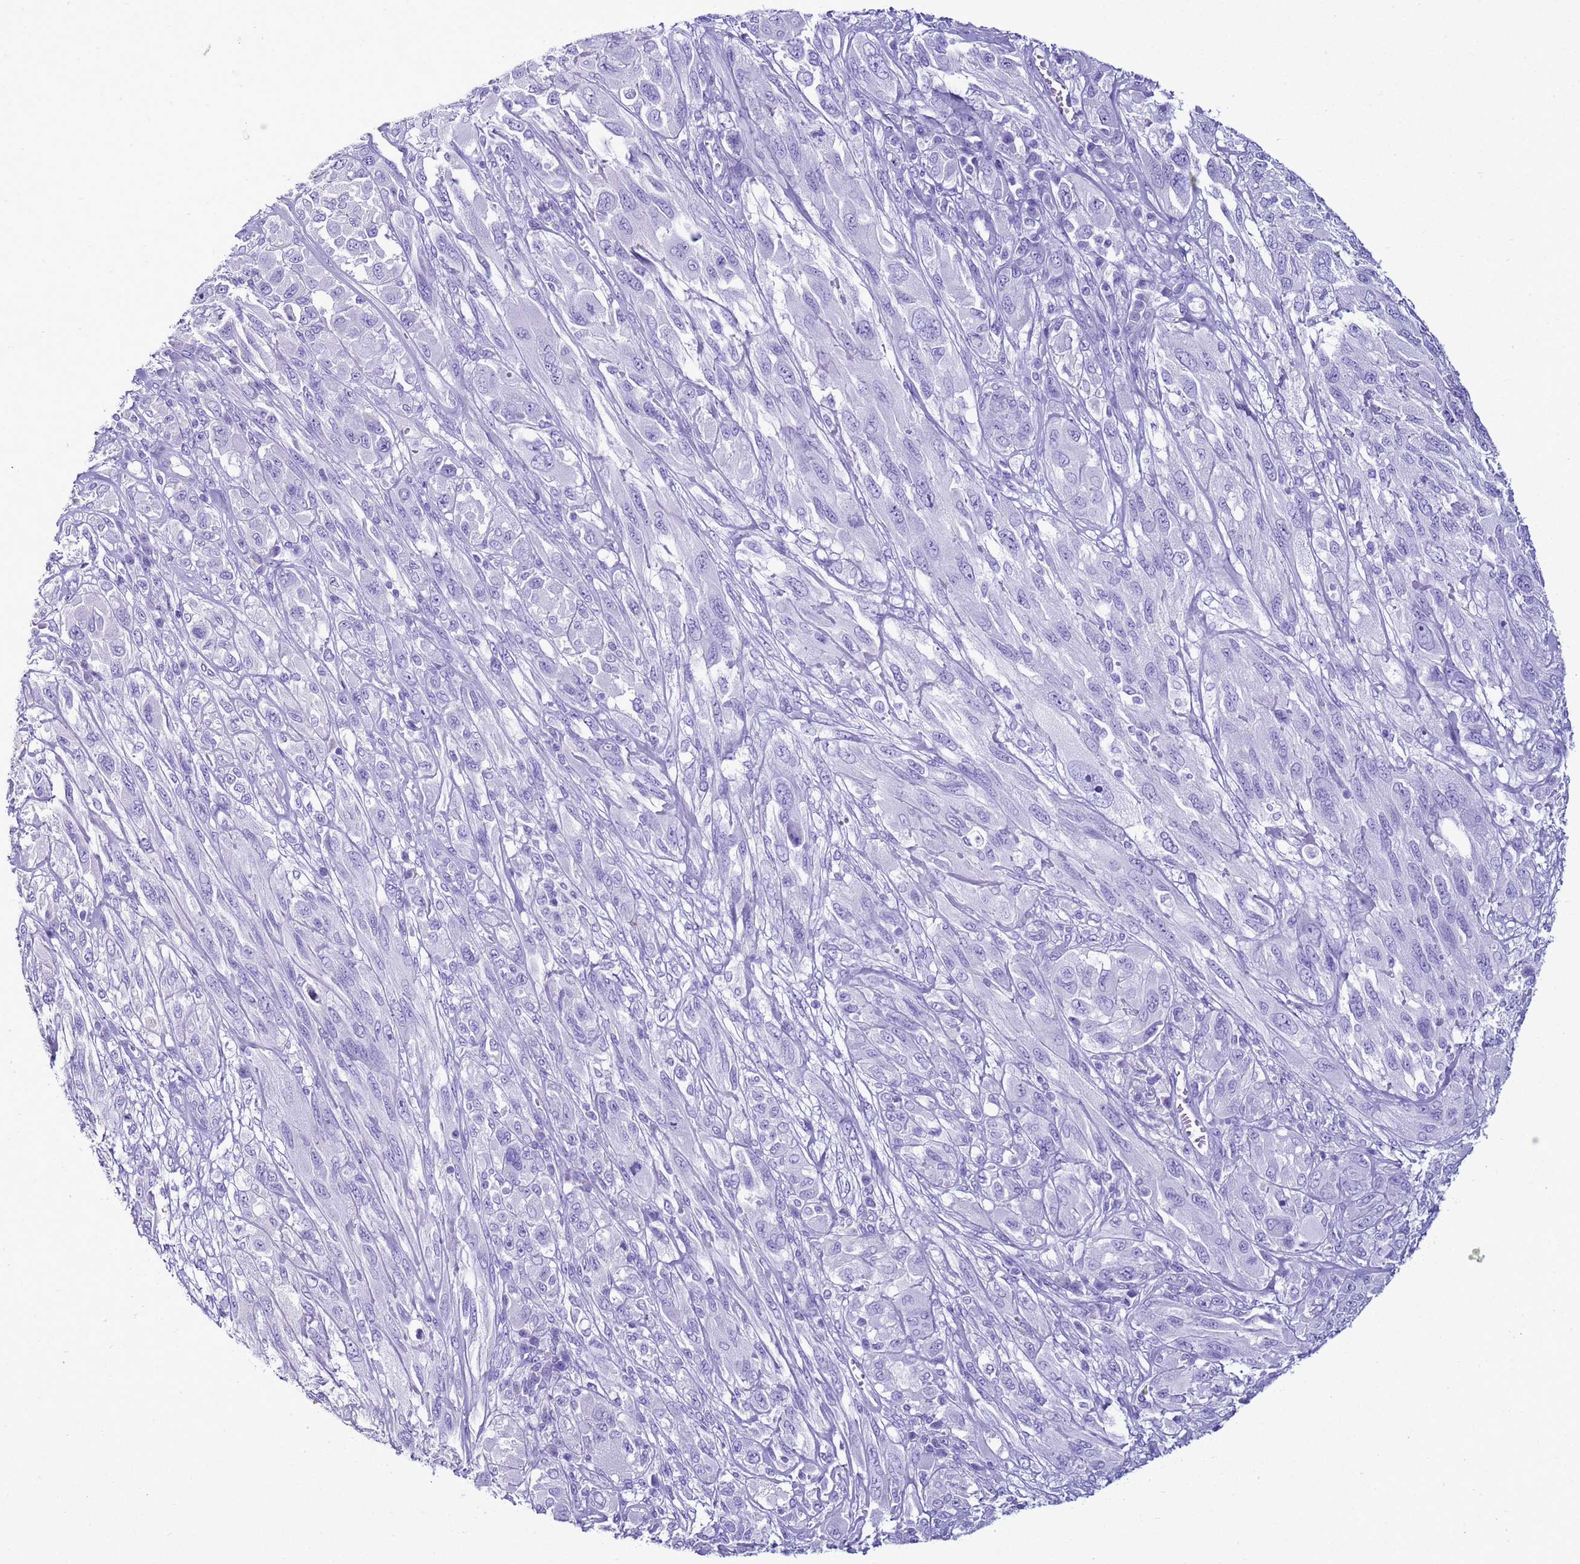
{"staining": {"intensity": "negative", "quantity": "none", "location": "none"}, "tissue": "melanoma", "cell_type": "Tumor cells", "image_type": "cancer", "snomed": [{"axis": "morphology", "description": "Malignant melanoma, NOS"}, {"axis": "topography", "description": "Skin"}], "caption": "High magnification brightfield microscopy of malignant melanoma stained with DAB (3,3'-diaminobenzidine) (brown) and counterstained with hematoxylin (blue): tumor cells show no significant expression.", "gene": "LCMT1", "patient": {"sex": "female", "age": 91}}